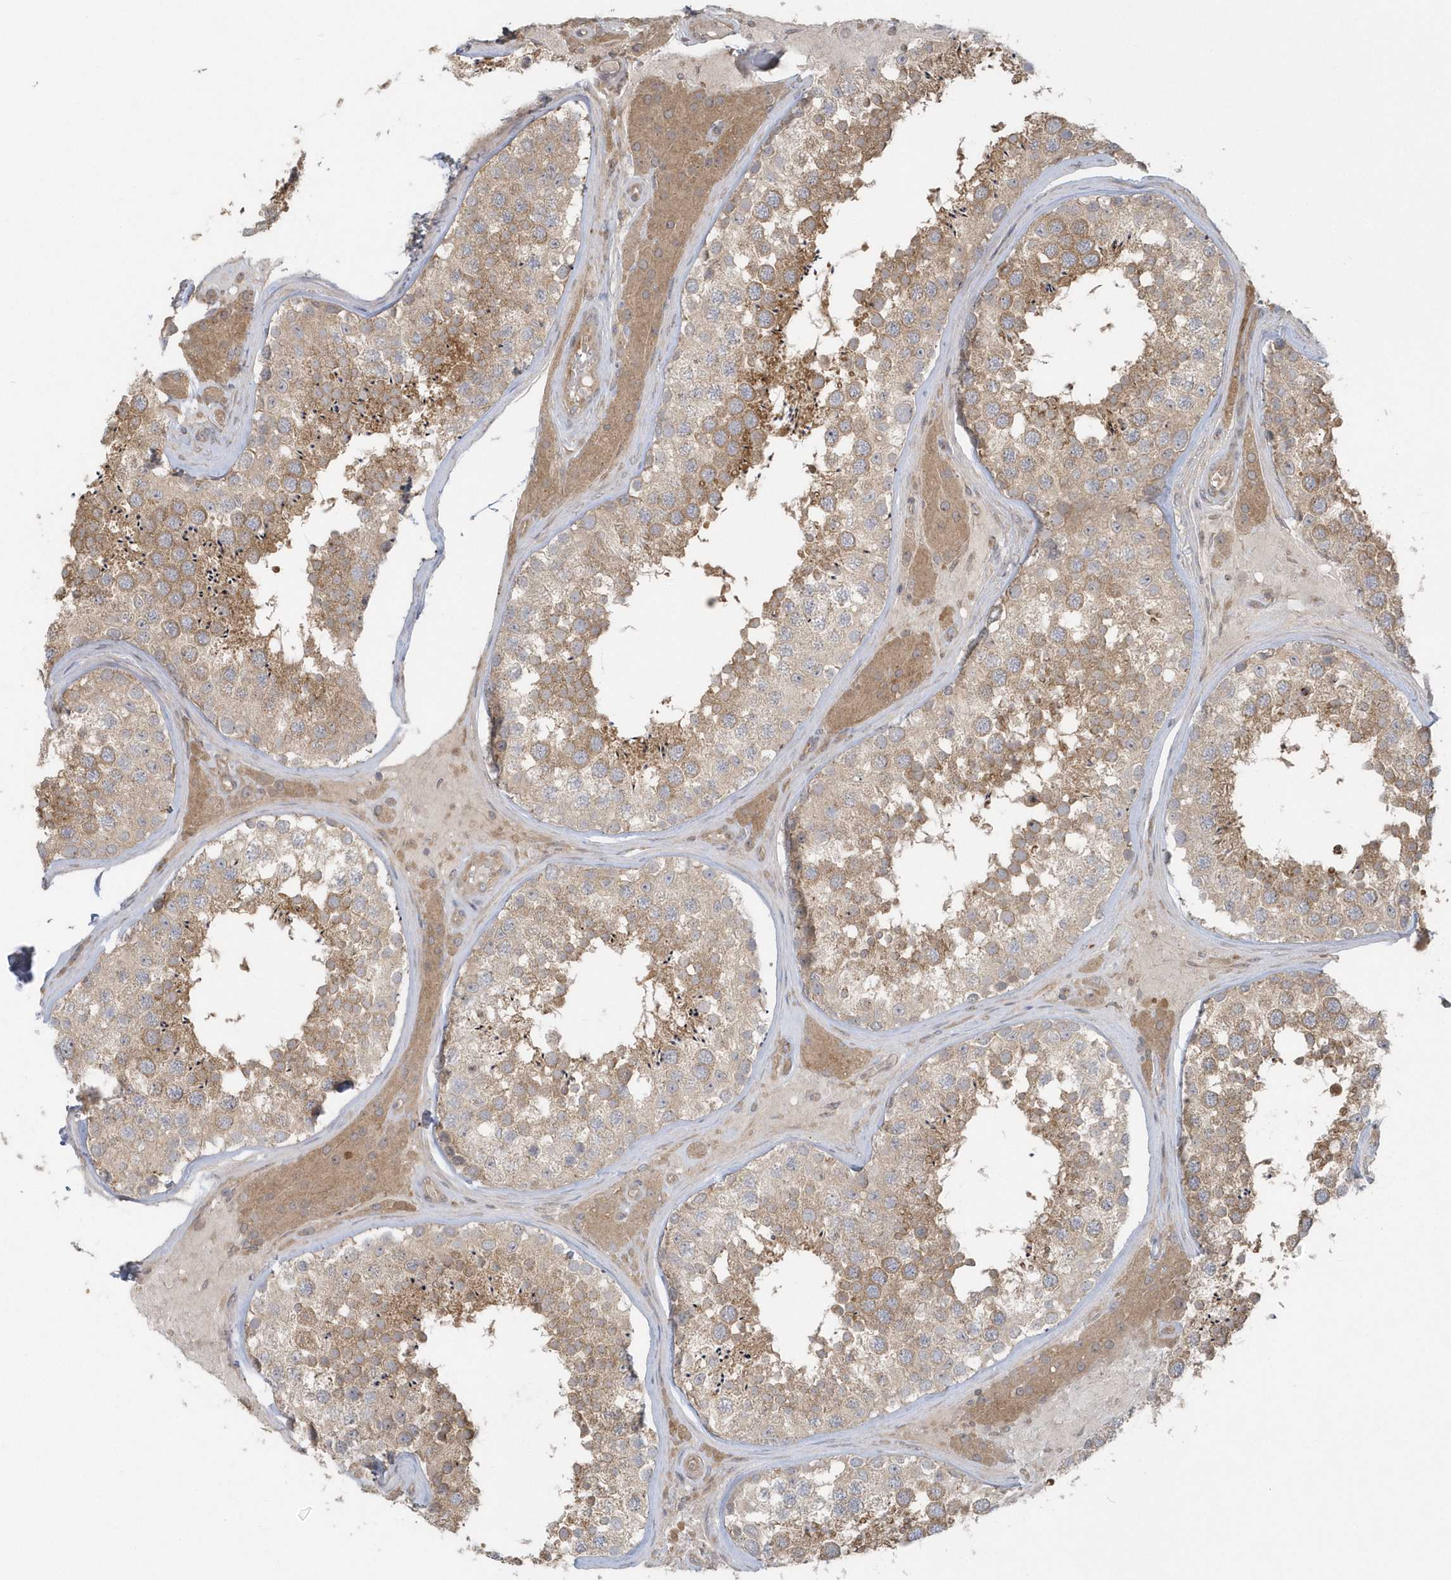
{"staining": {"intensity": "moderate", "quantity": ">75%", "location": "cytoplasmic/membranous"}, "tissue": "testis", "cell_type": "Cells in seminiferous ducts", "image_type": "normal", "snomed": [{"axis": "morphology", "description": "Normal tissue, NOS"}, {"axis": "topography", "description": "Testis"}], "caption": "Unremarkable testis was stained to show a protein in brown. There is medium levels of moderate cytoplasmic/membranous staining in approximately >75% of cells in seminiferous ducts. The staining is performed using DAB brown chromogen to label protein expression. The nuclei are counter-stained blue using hematoxylin.", "gene": "ACTR1A", "patient": {"sex": "male", "age": 46}}